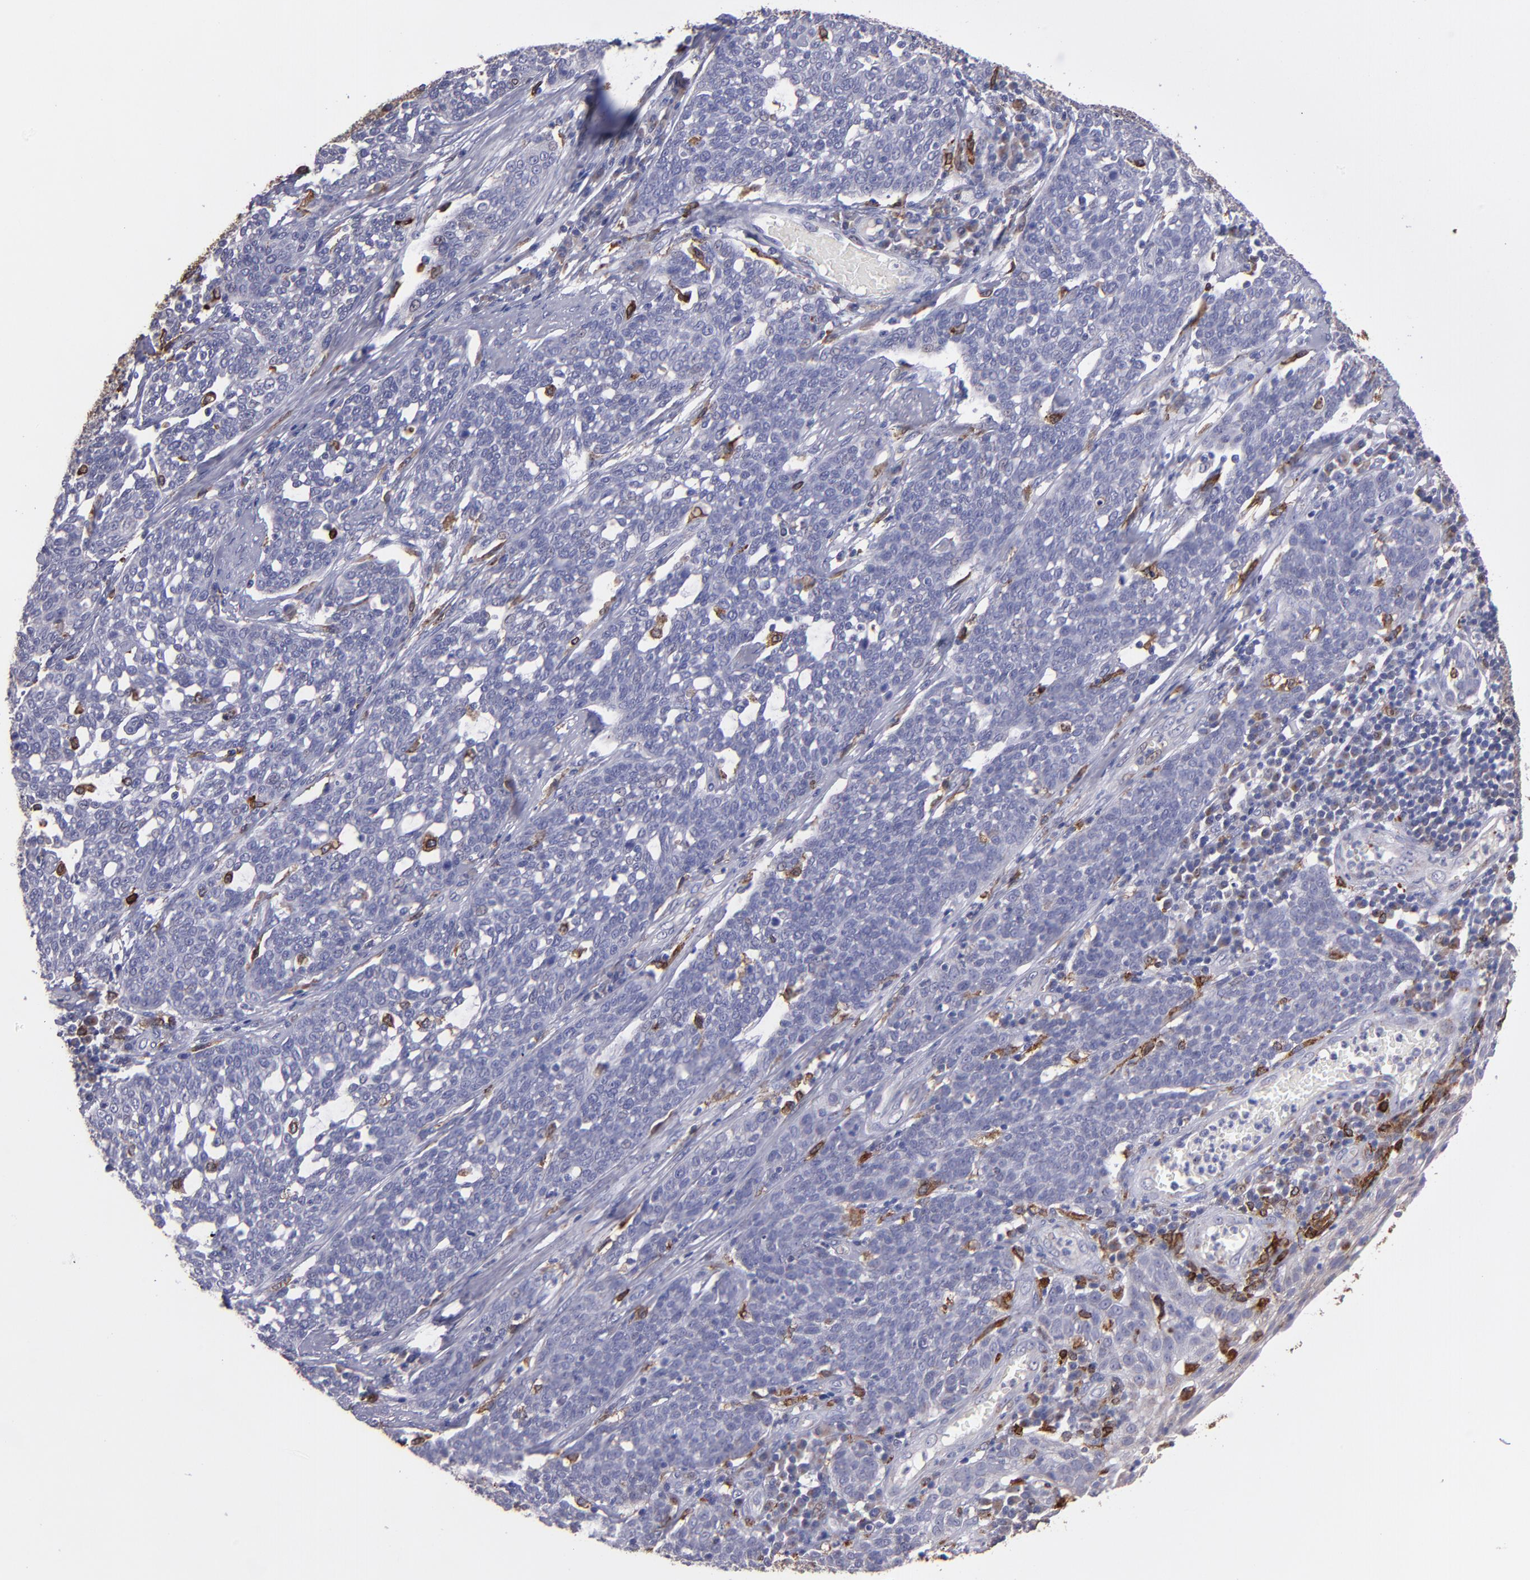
{"staining": {"intensity": "negative", "quantity": "none", "location": "none"}, "tissue": "cervical cancer", "cell_type": "Tumor cells", "image_type": "cancer", "snomed": [{"axis": "morphology", "description": "Squamous cell carcinoma, NOS"}, {"axis": "topography", "description": "Cervix"}], "caption": "High magnification brightfield microscopy of cervical squamous cell carcinoma stained with DAB (3,3'-diaminobenzidine) (brown) and counterstained with hematoxylin (blue): tumor cells show no significant expression.", "gene": "PTGS1", "patient": {"sex": "female", "age": 34}}